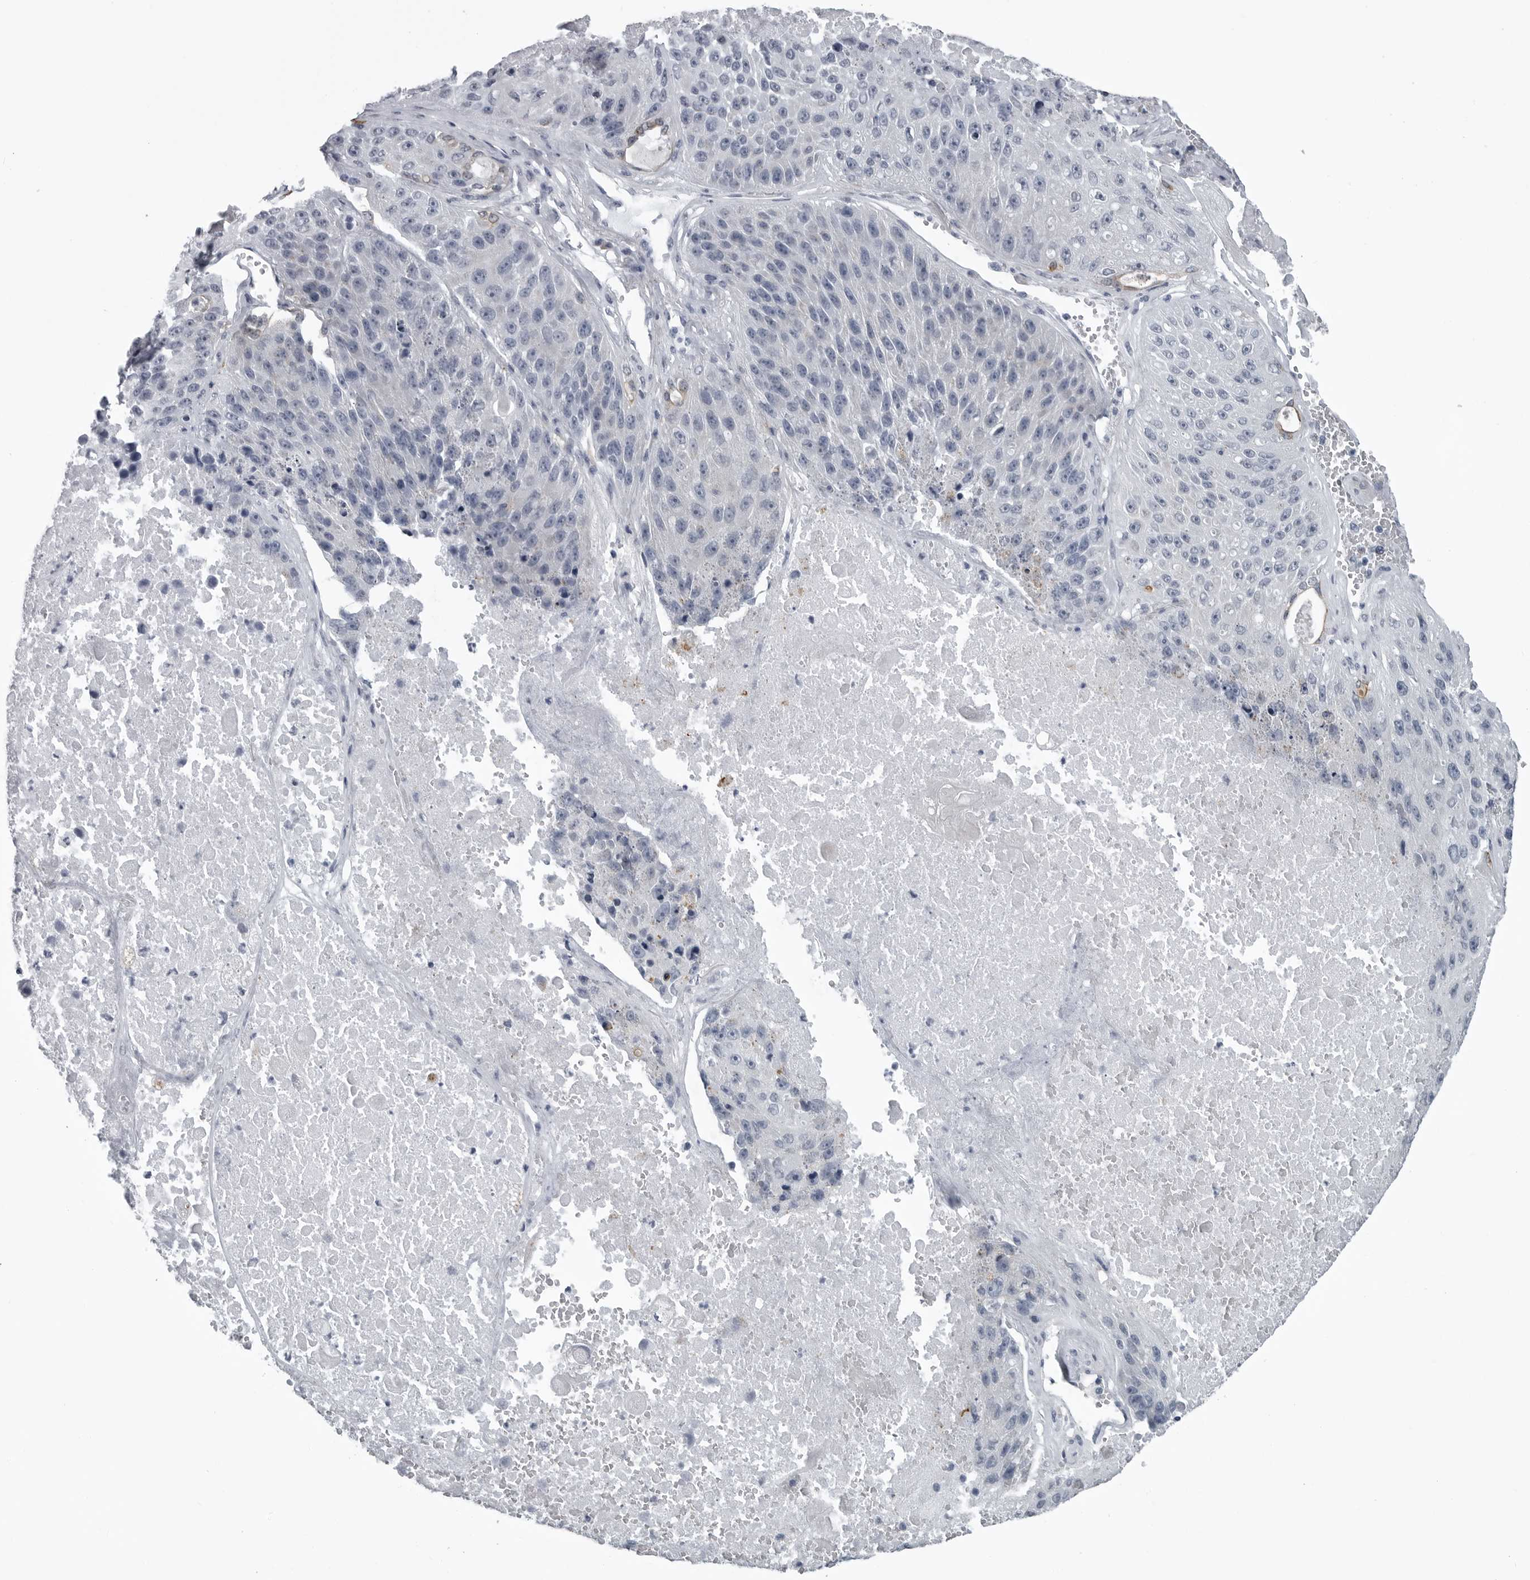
{"staining": {"intensity": "negative", "quantity": "none", "location": "none"}, "tissue": "lung cancer", "cell_type": "Tumor cells", "image_type": "cancer", "snomed": [{"axis": "morphology", "description": "Squamous cell carcinoma, NOS"}, {"axis": "topography", "description": "Lung"}], "caption": "Protein analysis of lung squamous cell carcinoma reveals no significant expression in tumor cells.", "gene": "MYOC", "patient": {"sex": "male", "age": 61}}